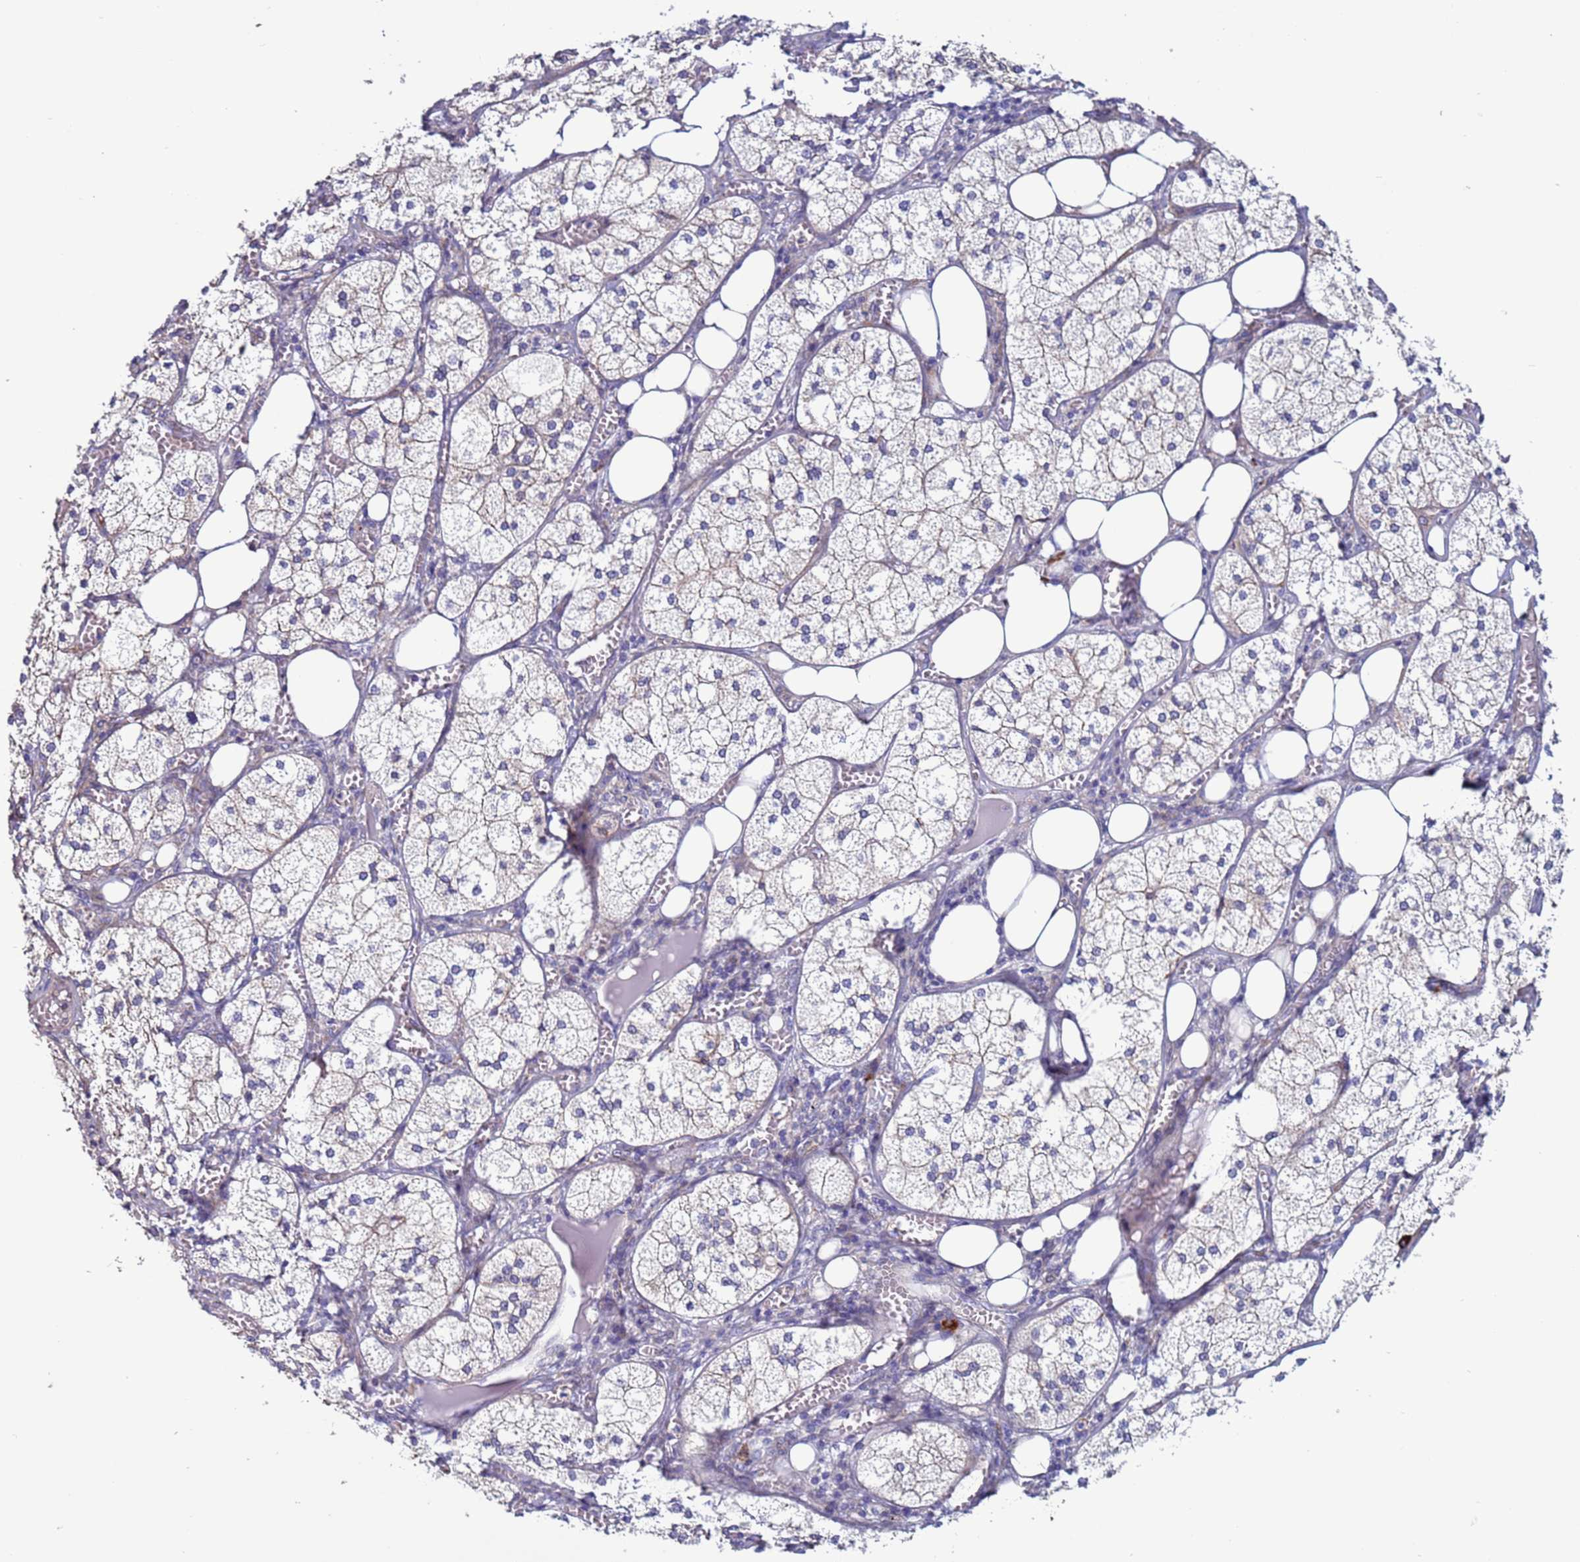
{"staining": {"intensity": "moderate", "quantity": "25%-75%", "location": "cytoplasmic/membranous"}, "tissue": "adrenal gland", "cell_type": "Glandular cells", "image_type": "normal", "snomed": [{"axis": "morphology", "description": "Normal tissue, NOS"}, {"axis": "topography", "description": "Adrenal gland"}], "caption": "The image displays a brown stain indicating the presence of a protein in the cytoplasmic/membranous of glandular cells in adrenal gland. Immunohistochemistry (ihc) stains the protein of interest in brown and the nuclei are stained blue.", "gene": "EFCAB8", "patient": {"sex": "female", "age": 61}}